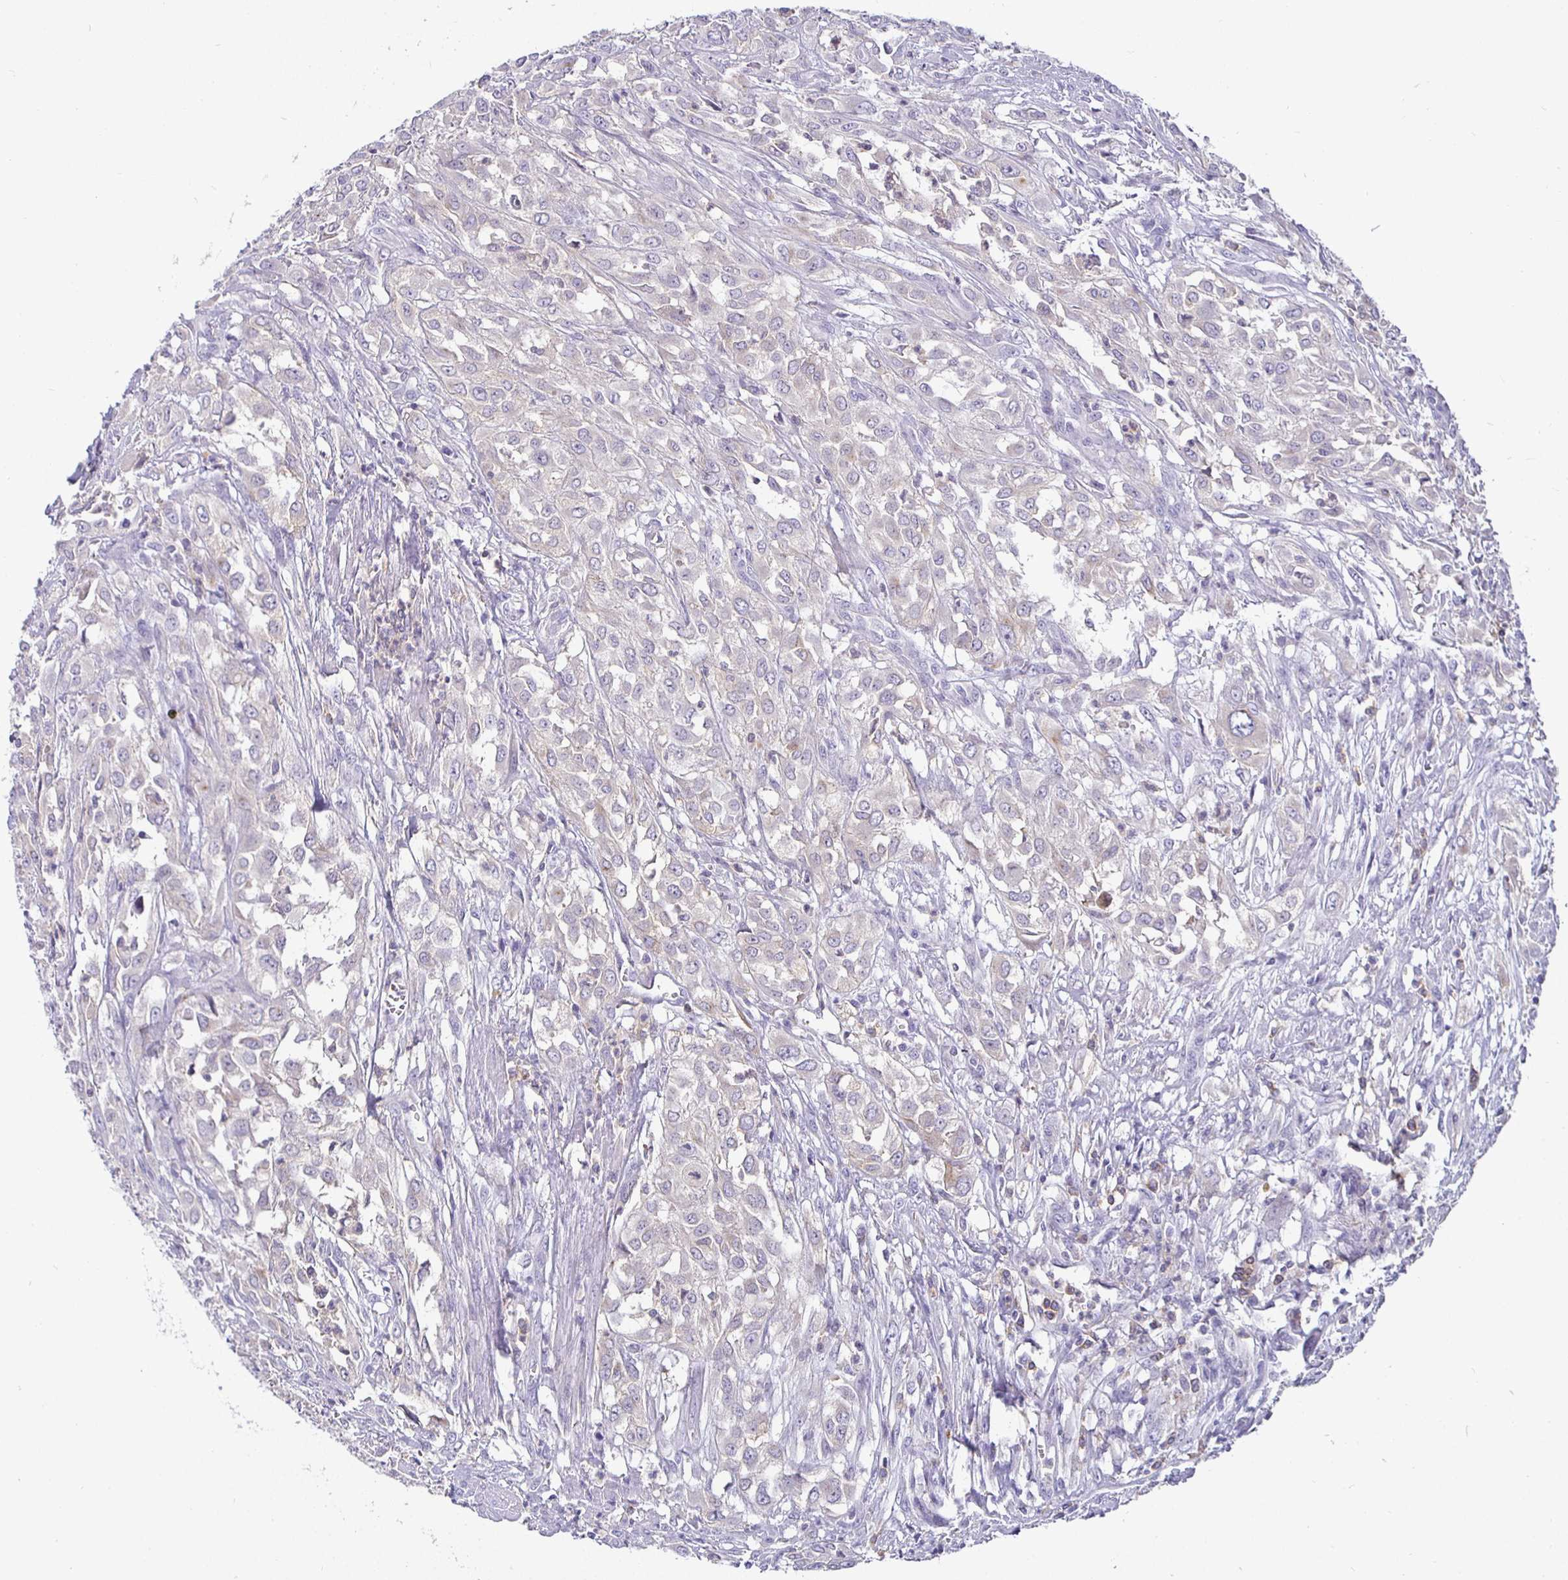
{"staining": {"intensity": "negative", "quantity": "none", "location": "none"}, "tissue": "urothelial cancer", "cell_type": "Tumor cells", "image_type": "cancer", "snomed": [{"axis": "morphology", "description": "Urothelial carcinoma, High grade"}, {"axis": "topography", "description": "Urinary bladder"}], "caption": "This is a image of immunohistochemistry (IHC) staining of high-grade urothelial carcinoma, which shows no expression in tumor cells.", "gene": "SIRPA", "patient": {"sex": "male", "age": 67}}